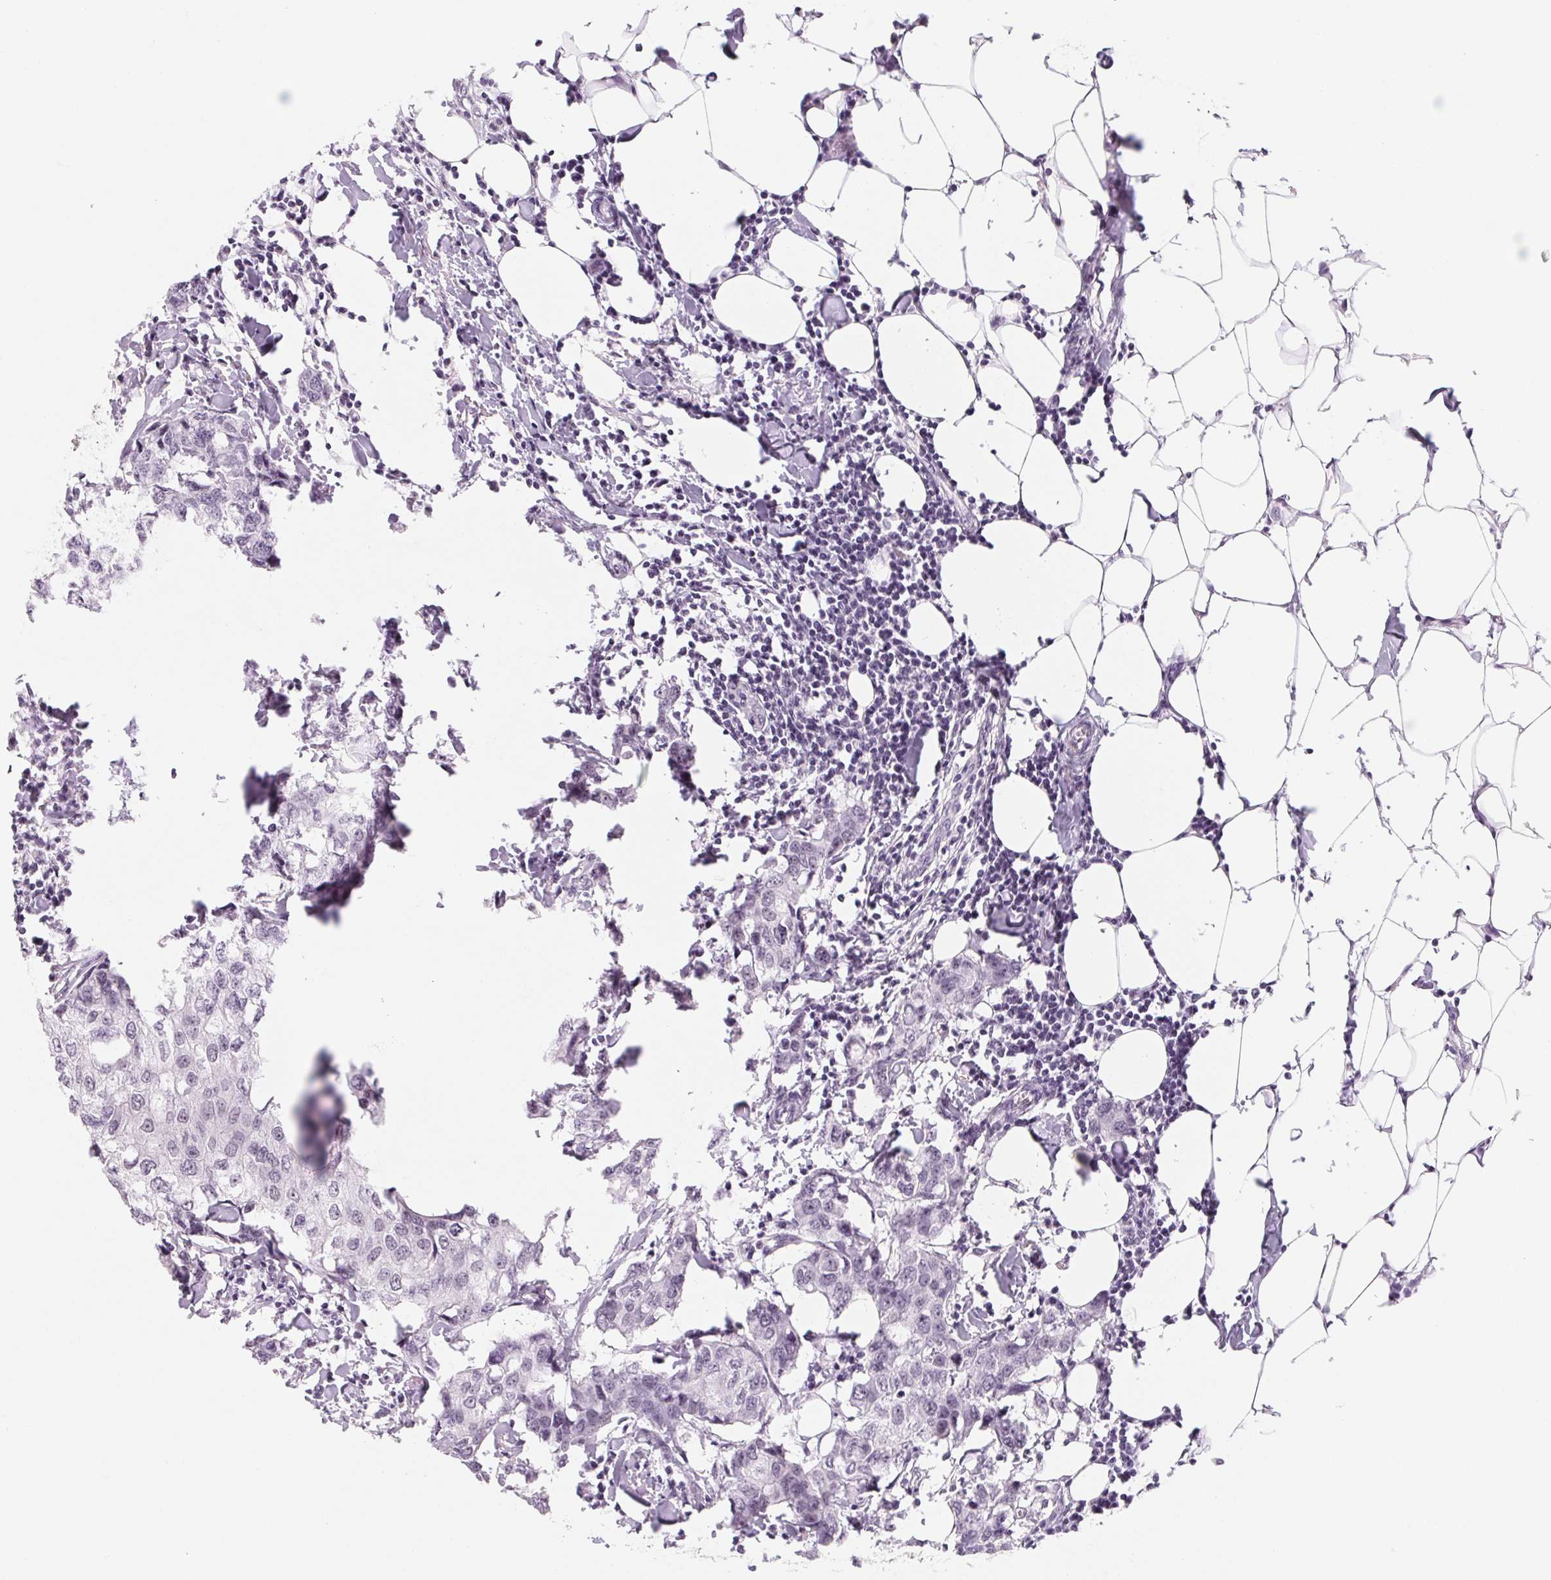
{"staining": {"intensity": "weak", "quantity": "<25%", "location": "nuclear"}, "tissue": "breast cancer", "cell_type": "Tumor cells", "image_type": "cancer", "snomed": [{"axis": "morphology", "description": "Duct carcinoma"}, {"axis": "topography", "description": "Breast"}], "caption": "An image of invasive ductal carcinoma (breast) stained for a protein displays no brown staining in tumor cells.", "gene": "ZIC4", "patient": {"sex": "female", "age": 27}}